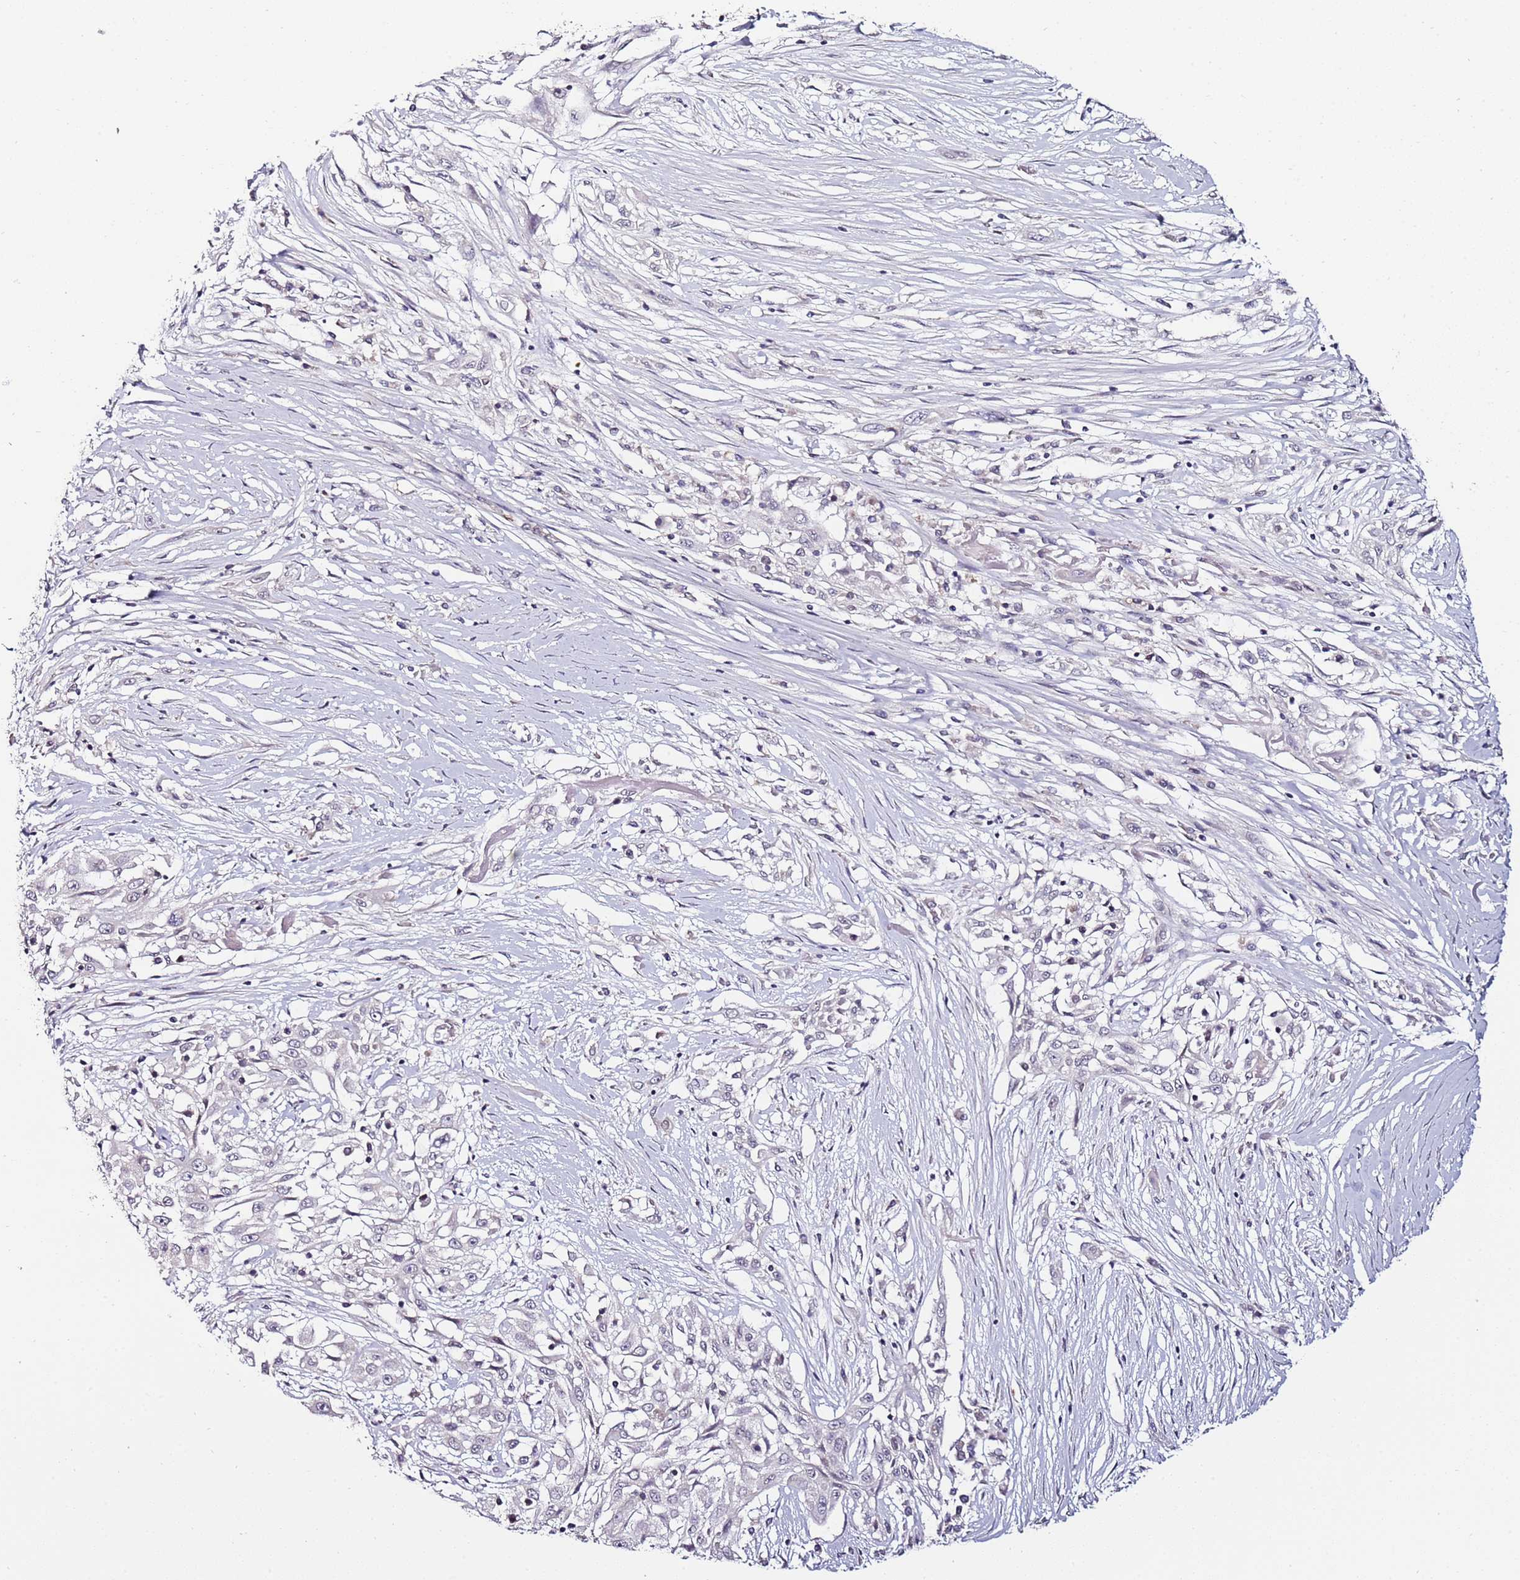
{"staining": {"intensity": "negative", "quantity": "none", "location": "none"}, "tissue": "skin cancer", "cell_type": "Tumor cells", "image_type": "cancer", "snomed": [{"axis": "morphology", "description": "Squamous cell carcinoma, NOS"}, {"axis": "morphology", "description": "Squamous cell carcinoma, metastatic, NOS"}, {"axis": "topography", "description": "Skin"}, {"axis": "topography", "description": "Lymph node"}], "caption": "IHC of human metastatic squamous cell carcinoma (skin) shows no staining in tumor cells. The staining was performed using DAB to visualize the protein expression in brown, while the nuclei were stained in blue with hematoxylin (Magnification: 20x).", "gene": "DUSP28", "patient": {"sex": "male", "age": 75}}